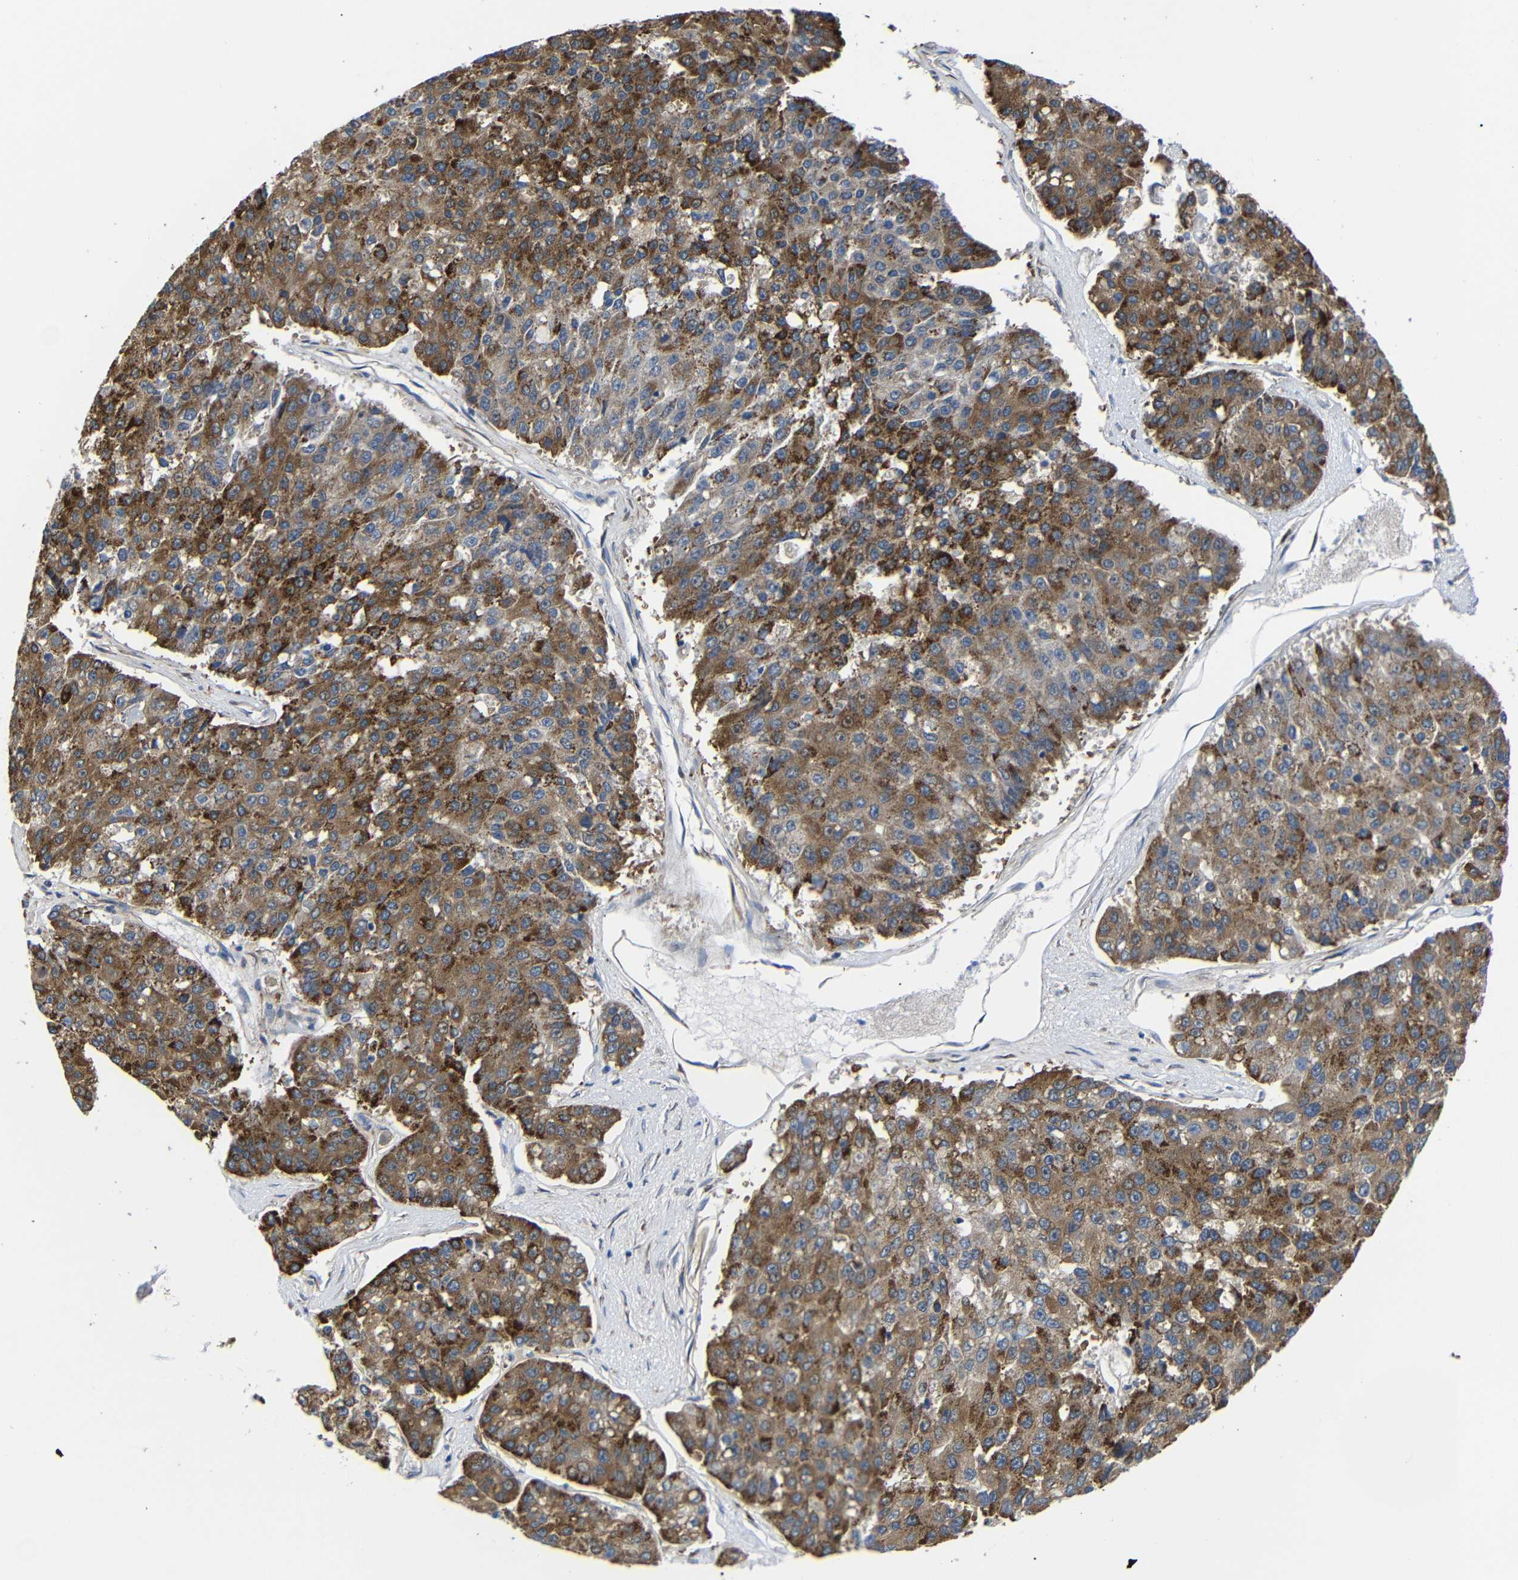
{"staining": {"intensity": "moderate", "quantity": ">75%", "location": "cytoplasmic/membranous"}, "tissue": "pancreatic cancer", "cell_type": "Tumor cells", "image_type": "cancer", "snomed": [{"axis": "morphology", "description": "Adenocarcinoma, NOS"}, {"axis": "topography", "description": "Pancreas"}], "caption": "Protein analysis of pancreatic adenocarcinoma tissue displays moderate cytoplasmic/membranous positivity in about >75% of tumor cells.", "gene": "KANK4", "patient": {"sex": "male", "age": 50}}